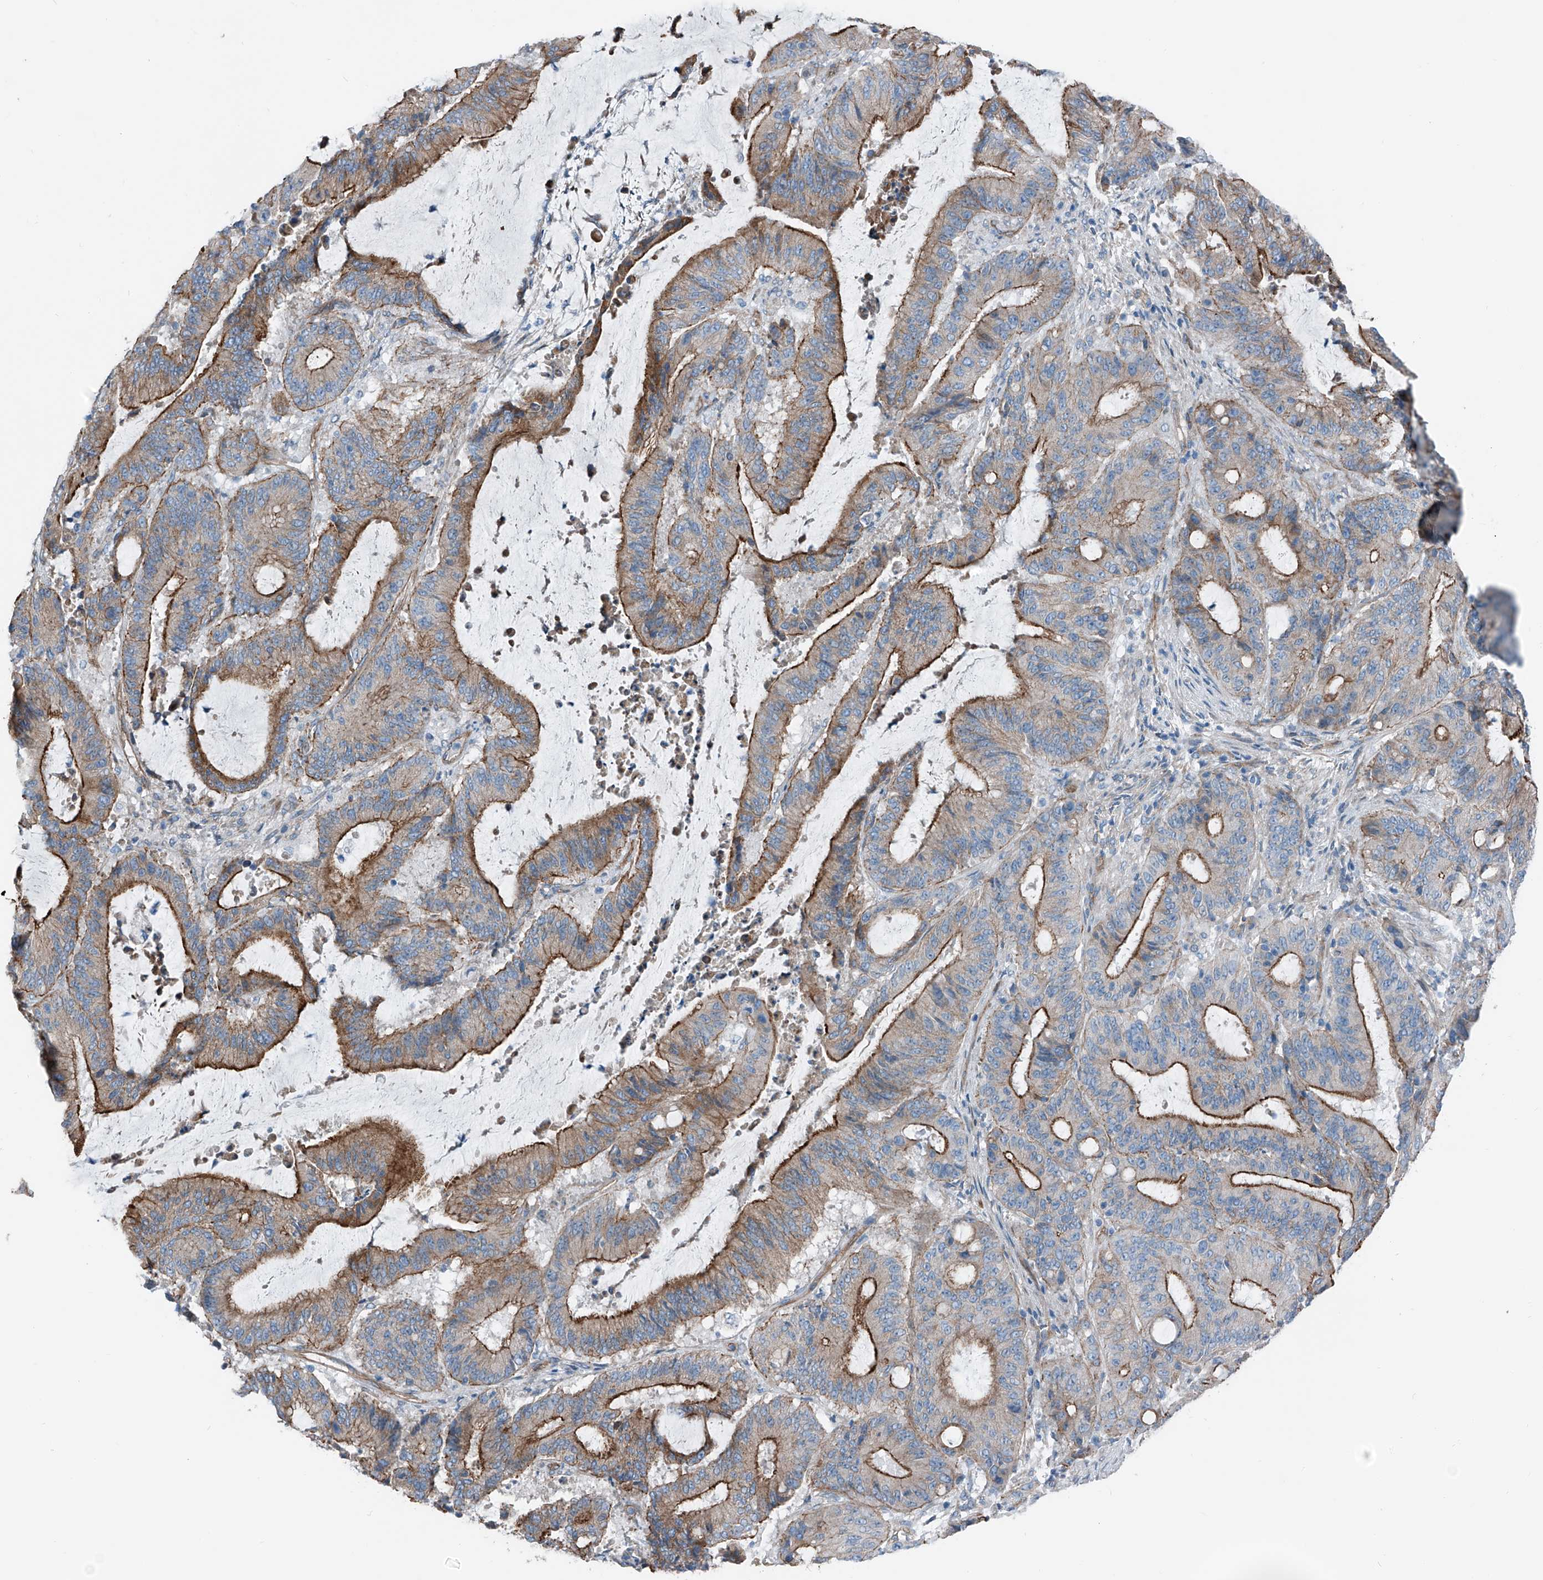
{"staining": {"intensity": "strong", "quantity": "25%-75%", "location": "cytoplasmic/membranous"}, "tissue": "liver cancer", "cell_type": "Tumor cells", "image_type": "cancer", "snomed": [{"axis": "morphology", "description": "Normal tissue, NOS"}, {"axis": "morphology", "description": "Cholangiocarcinoma"}, {"axis": "topography", "description": "Liver"}, {"axis": "topography", "description": "Peripheral nerve tissue"}], "caption": "A brown stain labels strong cytoplasmic/membranous positivity of a protein in liver cholangiocarcinoma tumor cells.", "gene": "THEMIS2", "patient": {"sex": "female", "age": 73}}